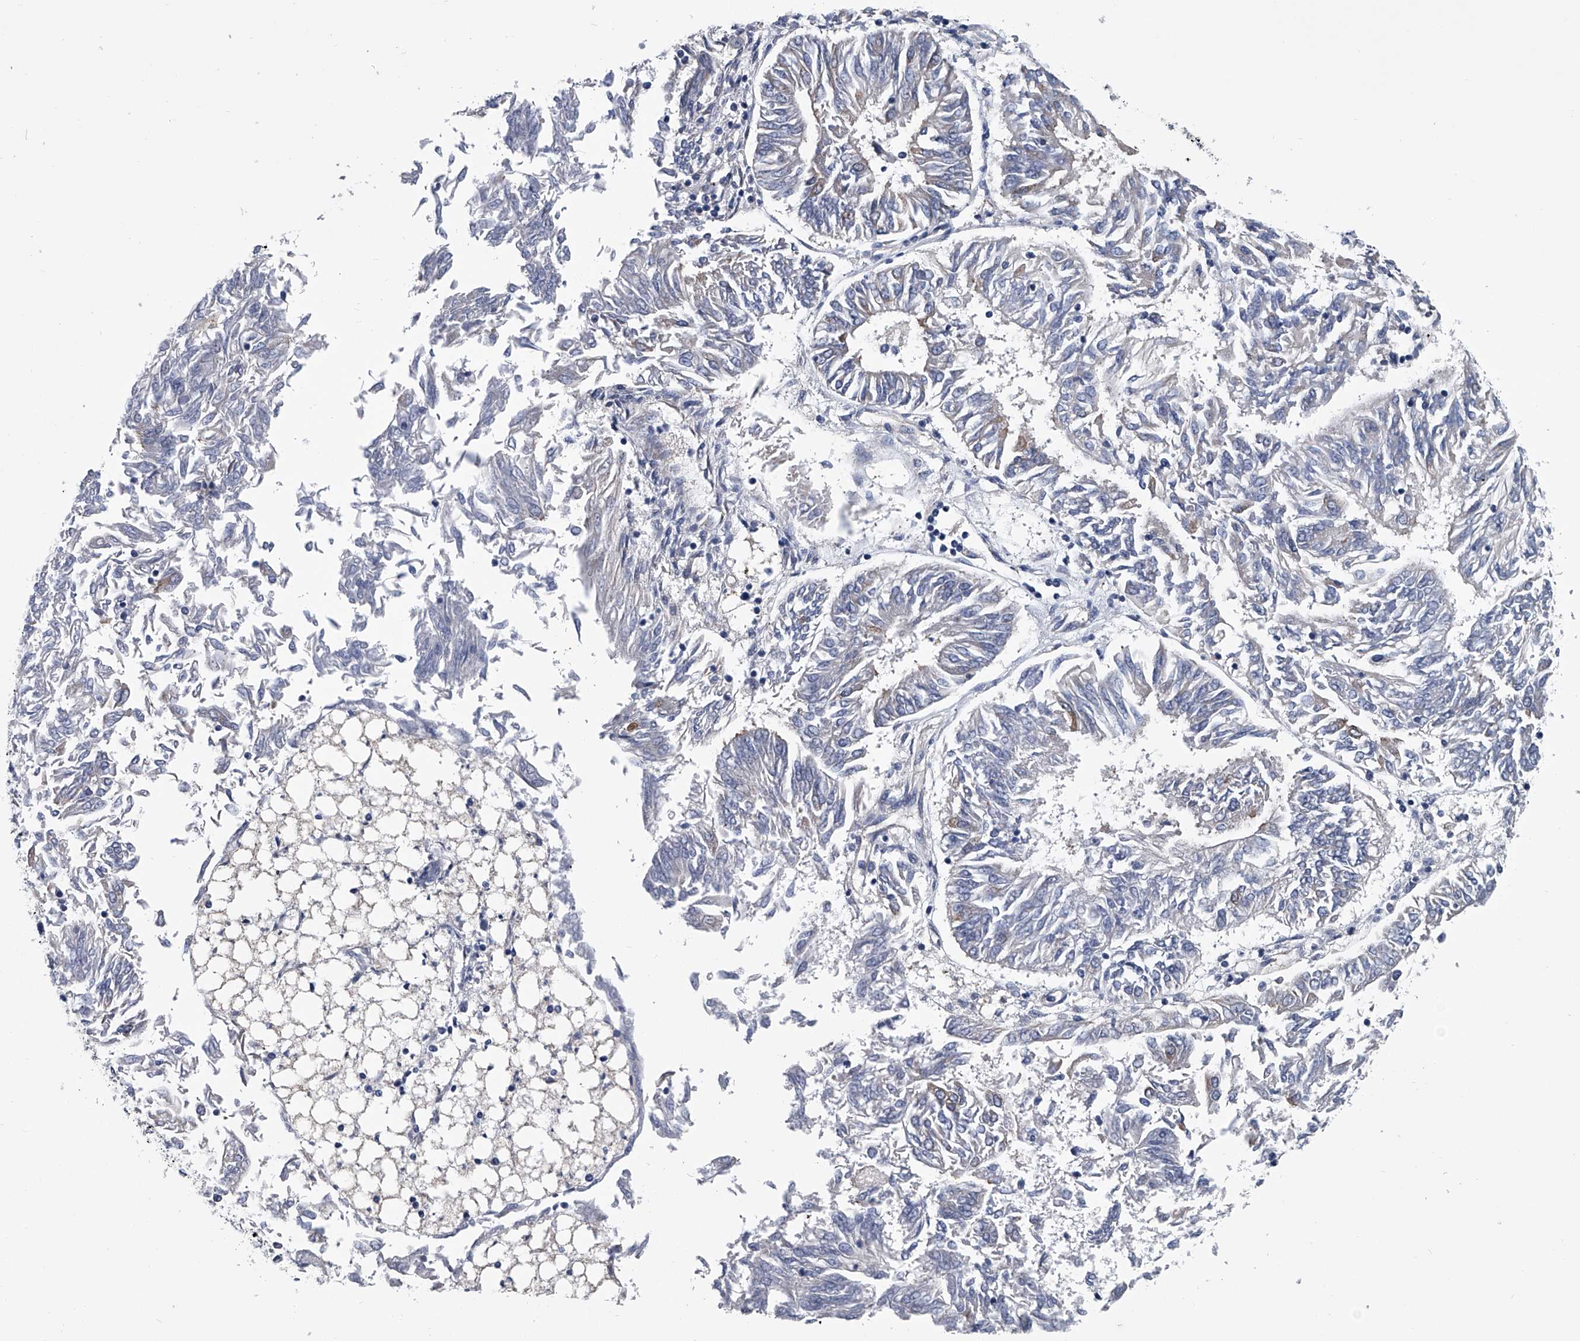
{"staining": {"intensity": "negative", "quantity": "none", "location": "none"}, "tissue": "endometrial cancer", "cell_type": "Tumor cells", "image_type": "cancer", "snomed": [{"axis": "morphology", "description": "Adenocarcinoma, NOS"}, {"axis": "topography", "description": "Endometrium"}], "caption": "Immunohistochemical staining of human endometrial cancer (adenocarcinoma) reveals no significant expression in tumor cells.", "gene": "ABCG1", "patient": {"sex": "female", "age": 58}}